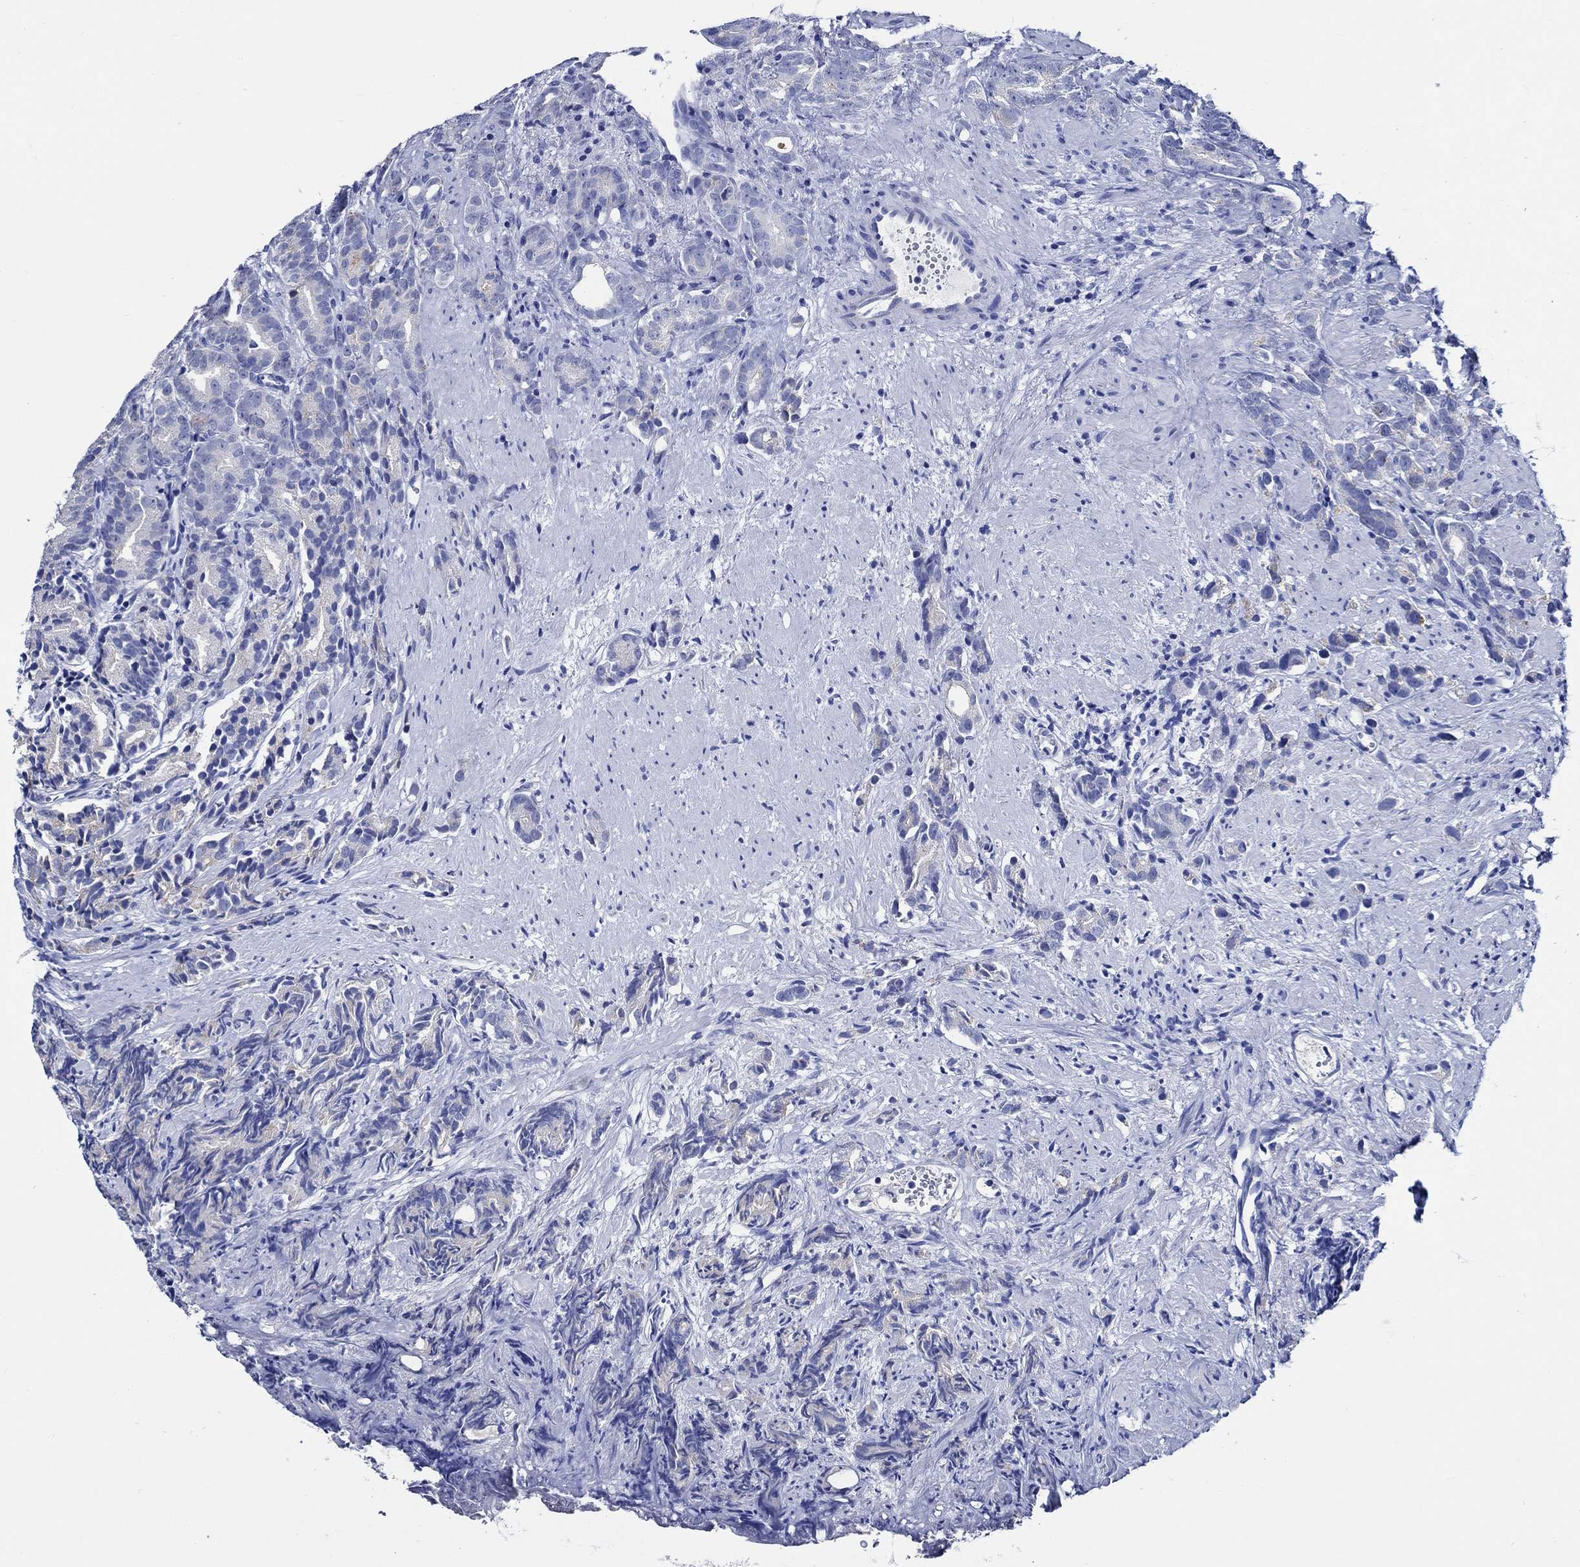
{"staining": {"intensity": "negative", "quantity": "none", "location": "none"}, "tissue": "prostate cancer", "cell_type": "Tumor cells", "image_type": "cancer", "snomed": [{"axis": "morphology", "description": "Adenocarcinoma, High grade"}, {"axis": "topography", "description": "Prostate"}], "caption": "Immunohistochemistry (IHC) of prostate adenocarcinoma (high-grade) exhibits no positivity in tumor cells.", "gene": "WDR62", "patient": {"sex": "male", "age": 90}}